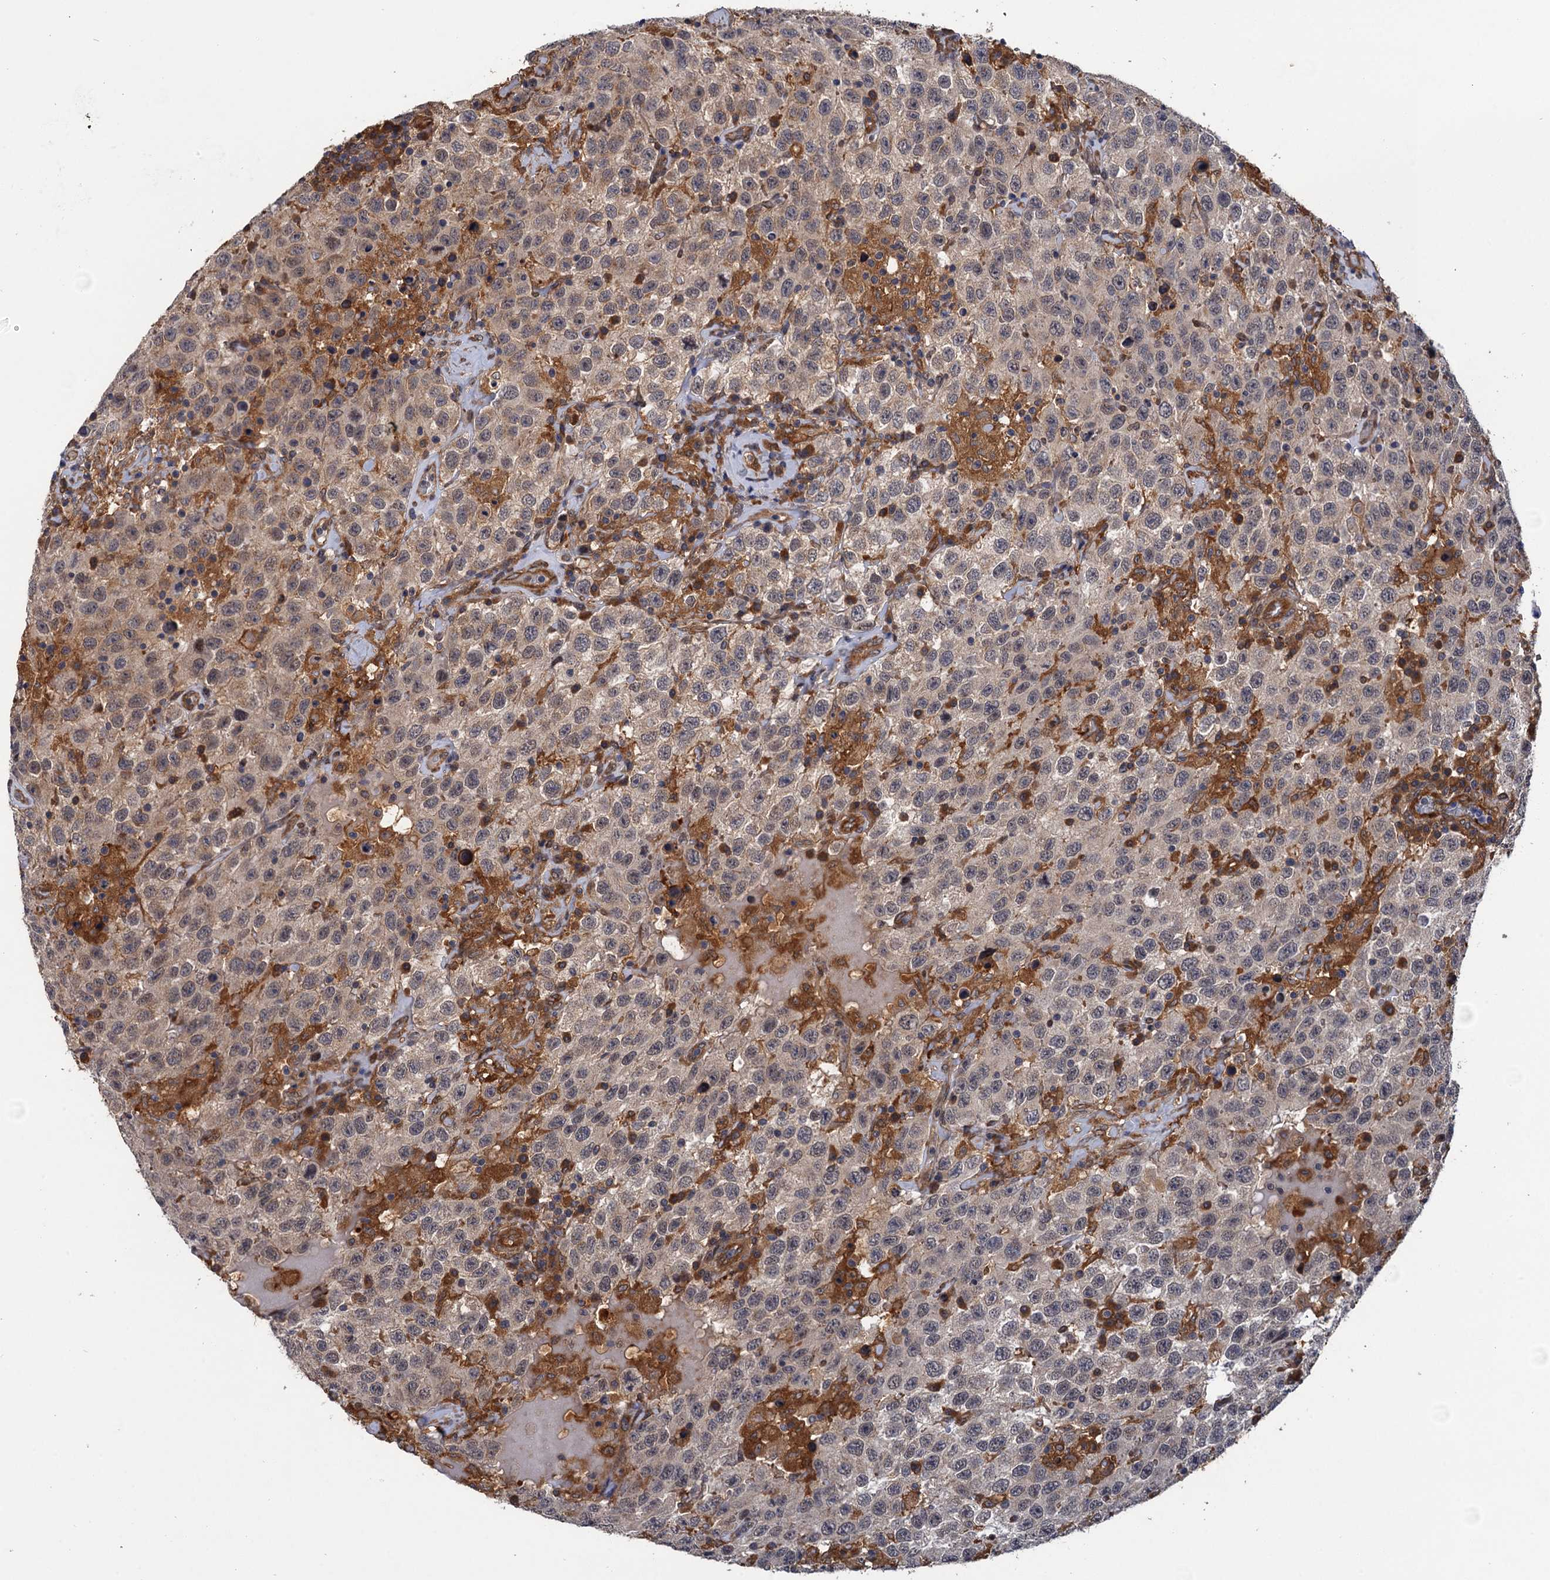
{"staining": {"intensity": "weak", "quantity": "25%-75%", "location": "cytoplasmic/membranous"}, "tissue": "testis cancer", "cell_type": "Tumor cells", "image_type": "cancer", "snomed": [{"axis": "morphology", "description": "Seminoma, NOS"}, {"axis": "topography", "description": "Testis"}], "caption": "High-power microscopy captured an IHC photomicrograph of testis cancer, revealing weak cytoplasmic/membranous positivity in about 25%-75% of tumor cells.", "gene": "NEK8", "patient": {"sex": "male", "age": 41}}